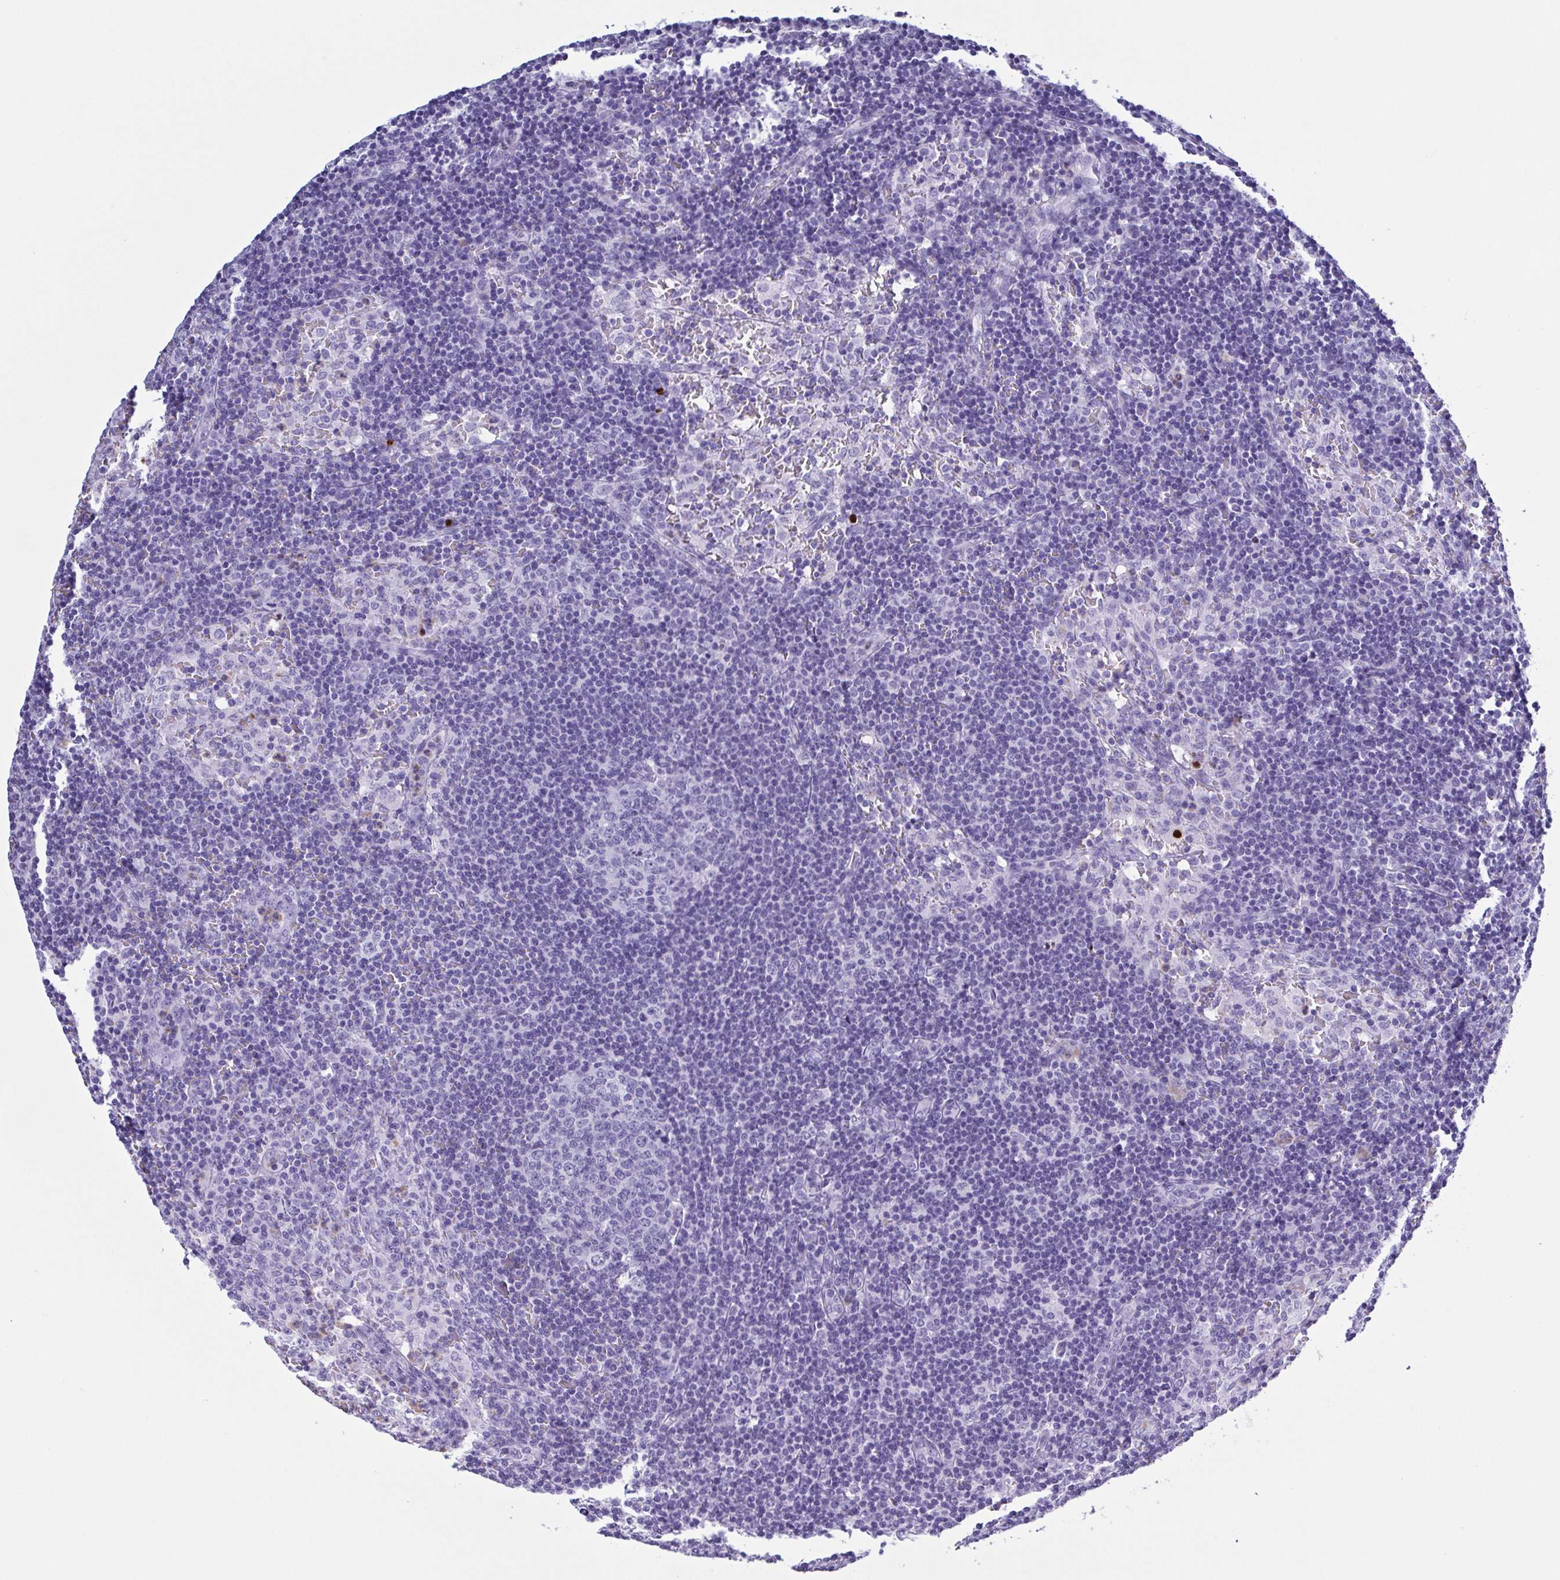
{"staining": {"intensity": "negative", "quantity": "none", "location": "none"}, "tissue": "lymph node", "cell_type": "Germinal center cells", "image_type": "normal", "snomed": [{"axis": "morphology", "description": "Normal tissue, NOS"}, {"axis": "topography", "description": "Lymph node"}], "caption": "This is an immunohistochemistry image of benign human lymph node. There is no positivity in germinal center cells.", "gene": "LTF", "patient": {"sex": "female", "age": 41}}